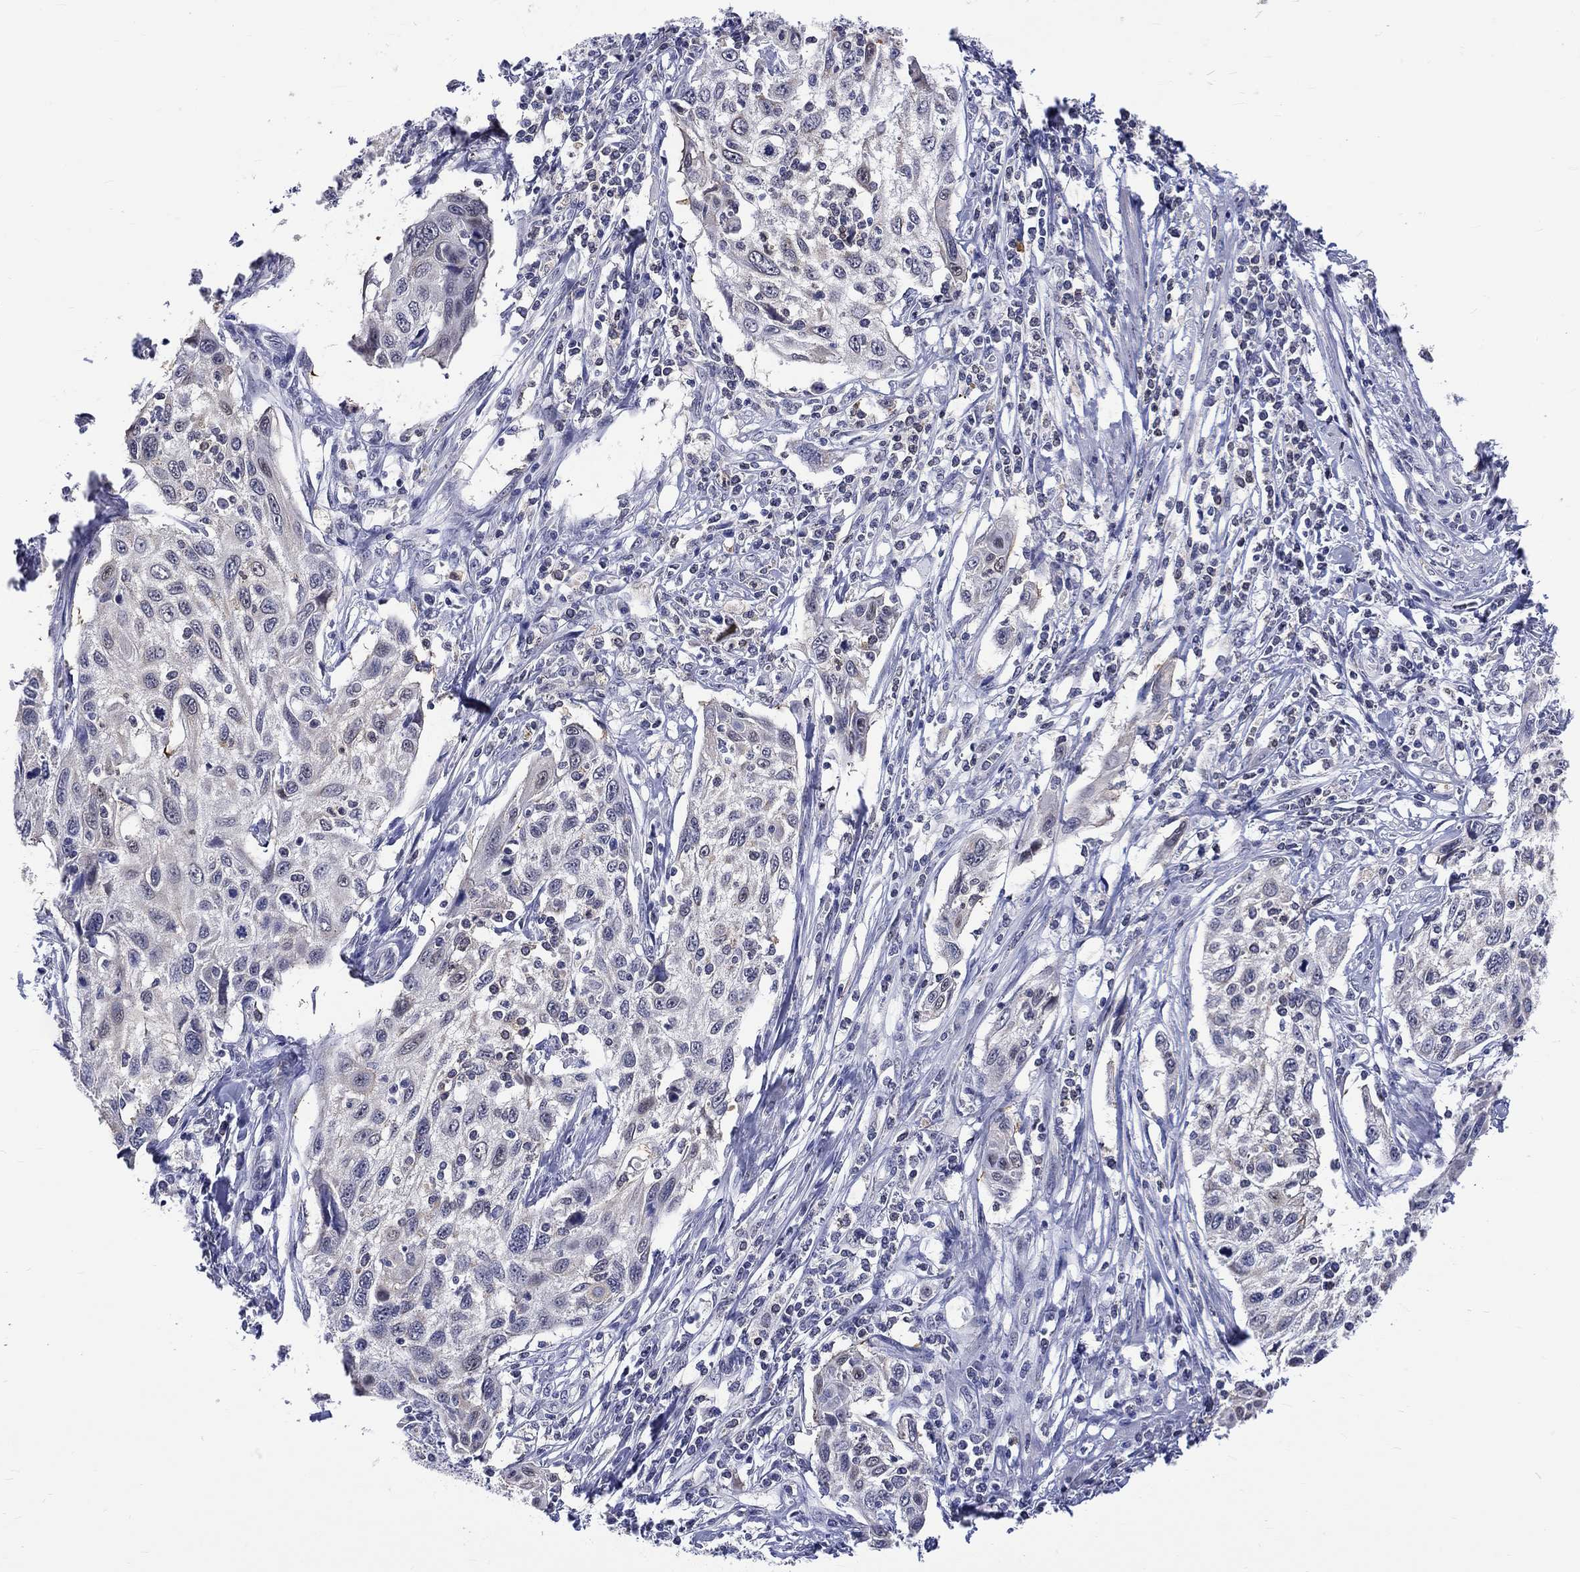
{"staining": {"intensity": "negative", "quantity": "none", "location": "none"}, "tissue": "cervical cancer", "cell_type": "Tumor cells", "image_type": "cancer", "snomed": [{"axis": "morphology", "description": "Squamous cell carcinoma, NOS"}, {"axis": "topography", "description": "Cervix"}], "caption": "This is an IHC micrograph of human squamous cell carcinoma (cervical). There is no positivity in tumor cells.", "gene": "ST6GALNAC1", "patient": {"sex": "female", "age": 70}}